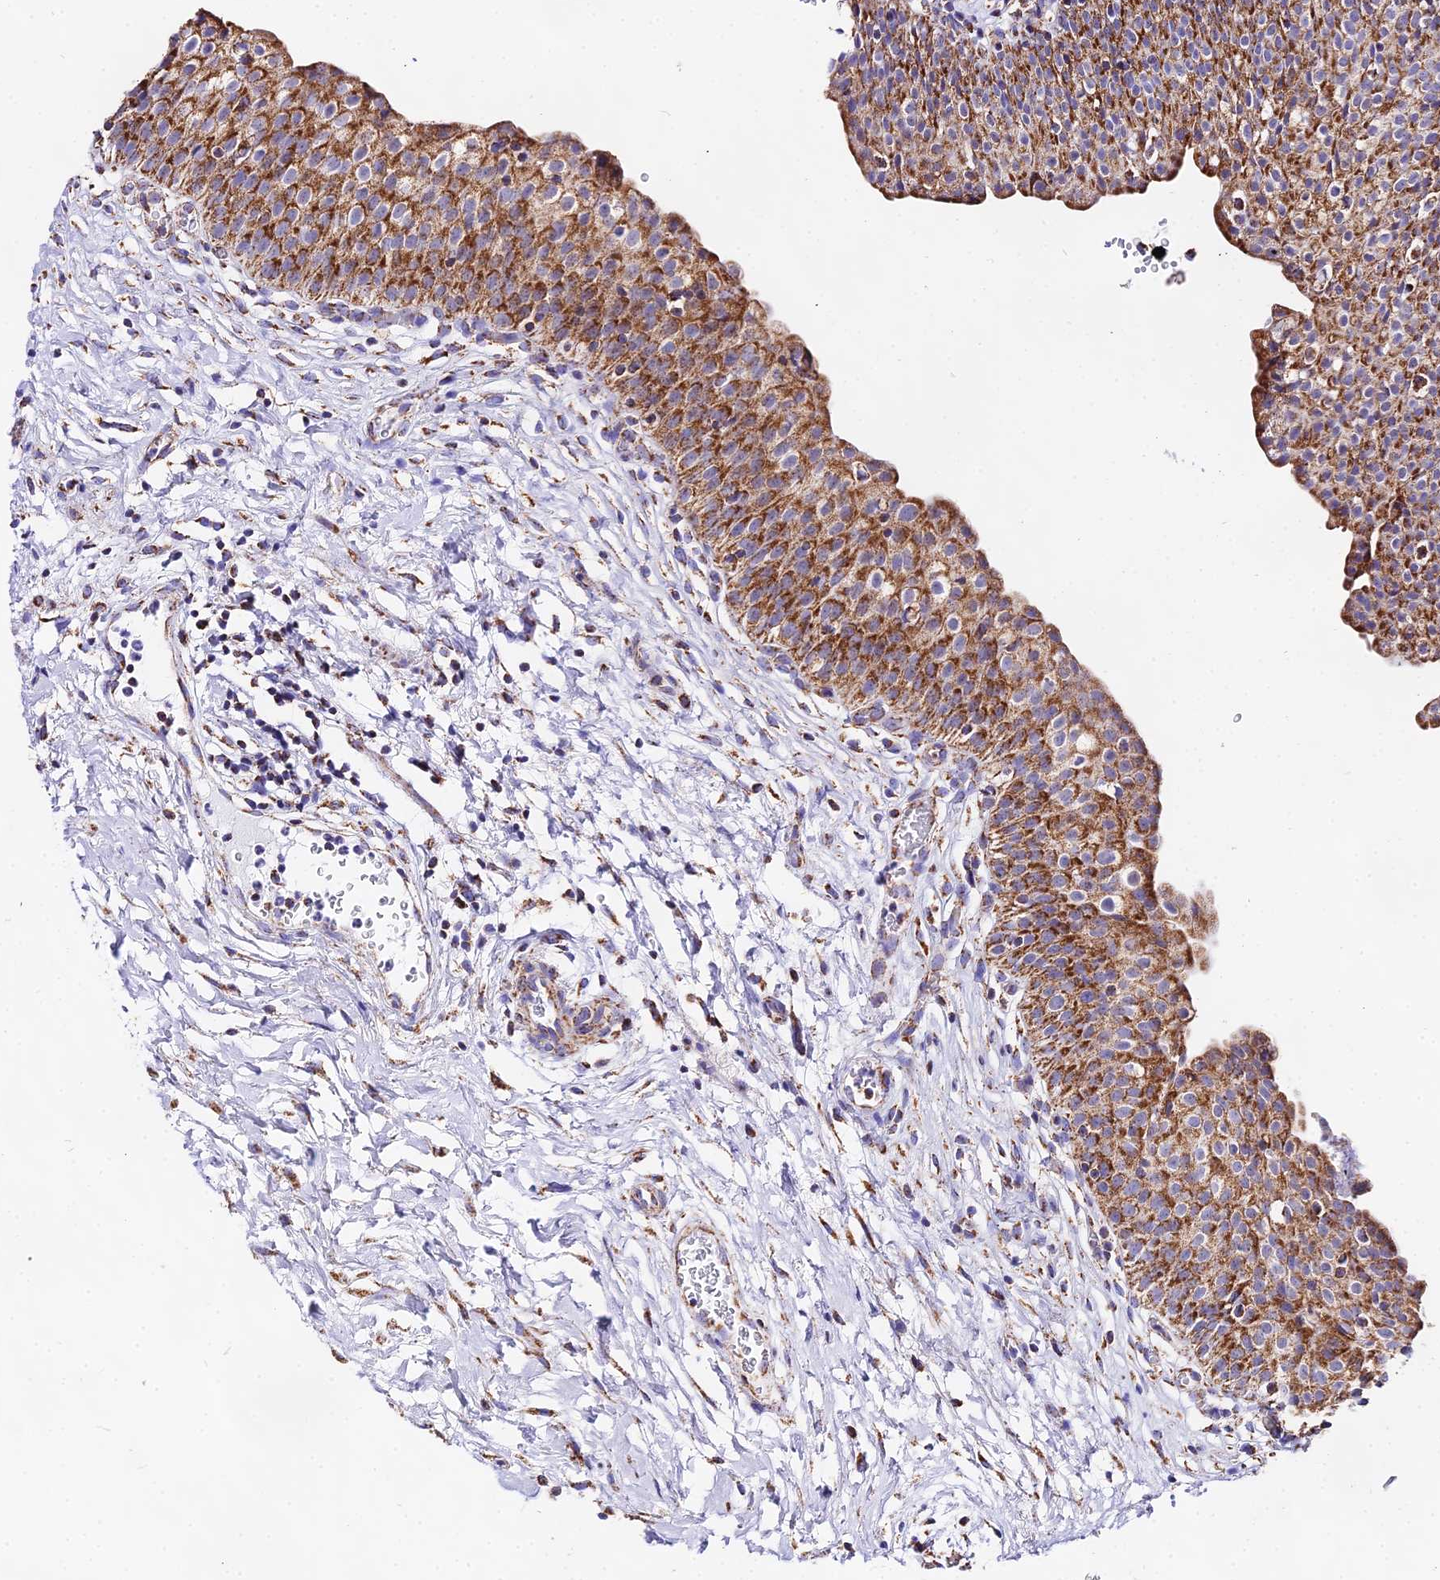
{"staining": {"intensity": "moderate", "quantity": ">75%", "location": "cytoplasmic/membranous"}, "tissue": "urinary bladder", "cell_type": "Urothelial cells", "image_type": "normal", "snomed": [{"axis": "morphology", "description": "Normal tissue, NOS"}, {"axis": "topography", "description": "Urinary bladder"}], "caption": "Immunohistochemical staining of unremarkable urinary bladder displays medium levels of moderate cytoplasmic/membranous expression in approximately >75% of urothelial cells. Nuclei are stained in blue.", "gene": "ATP5PD", "patient": {"sex": "male", "age": 55}}